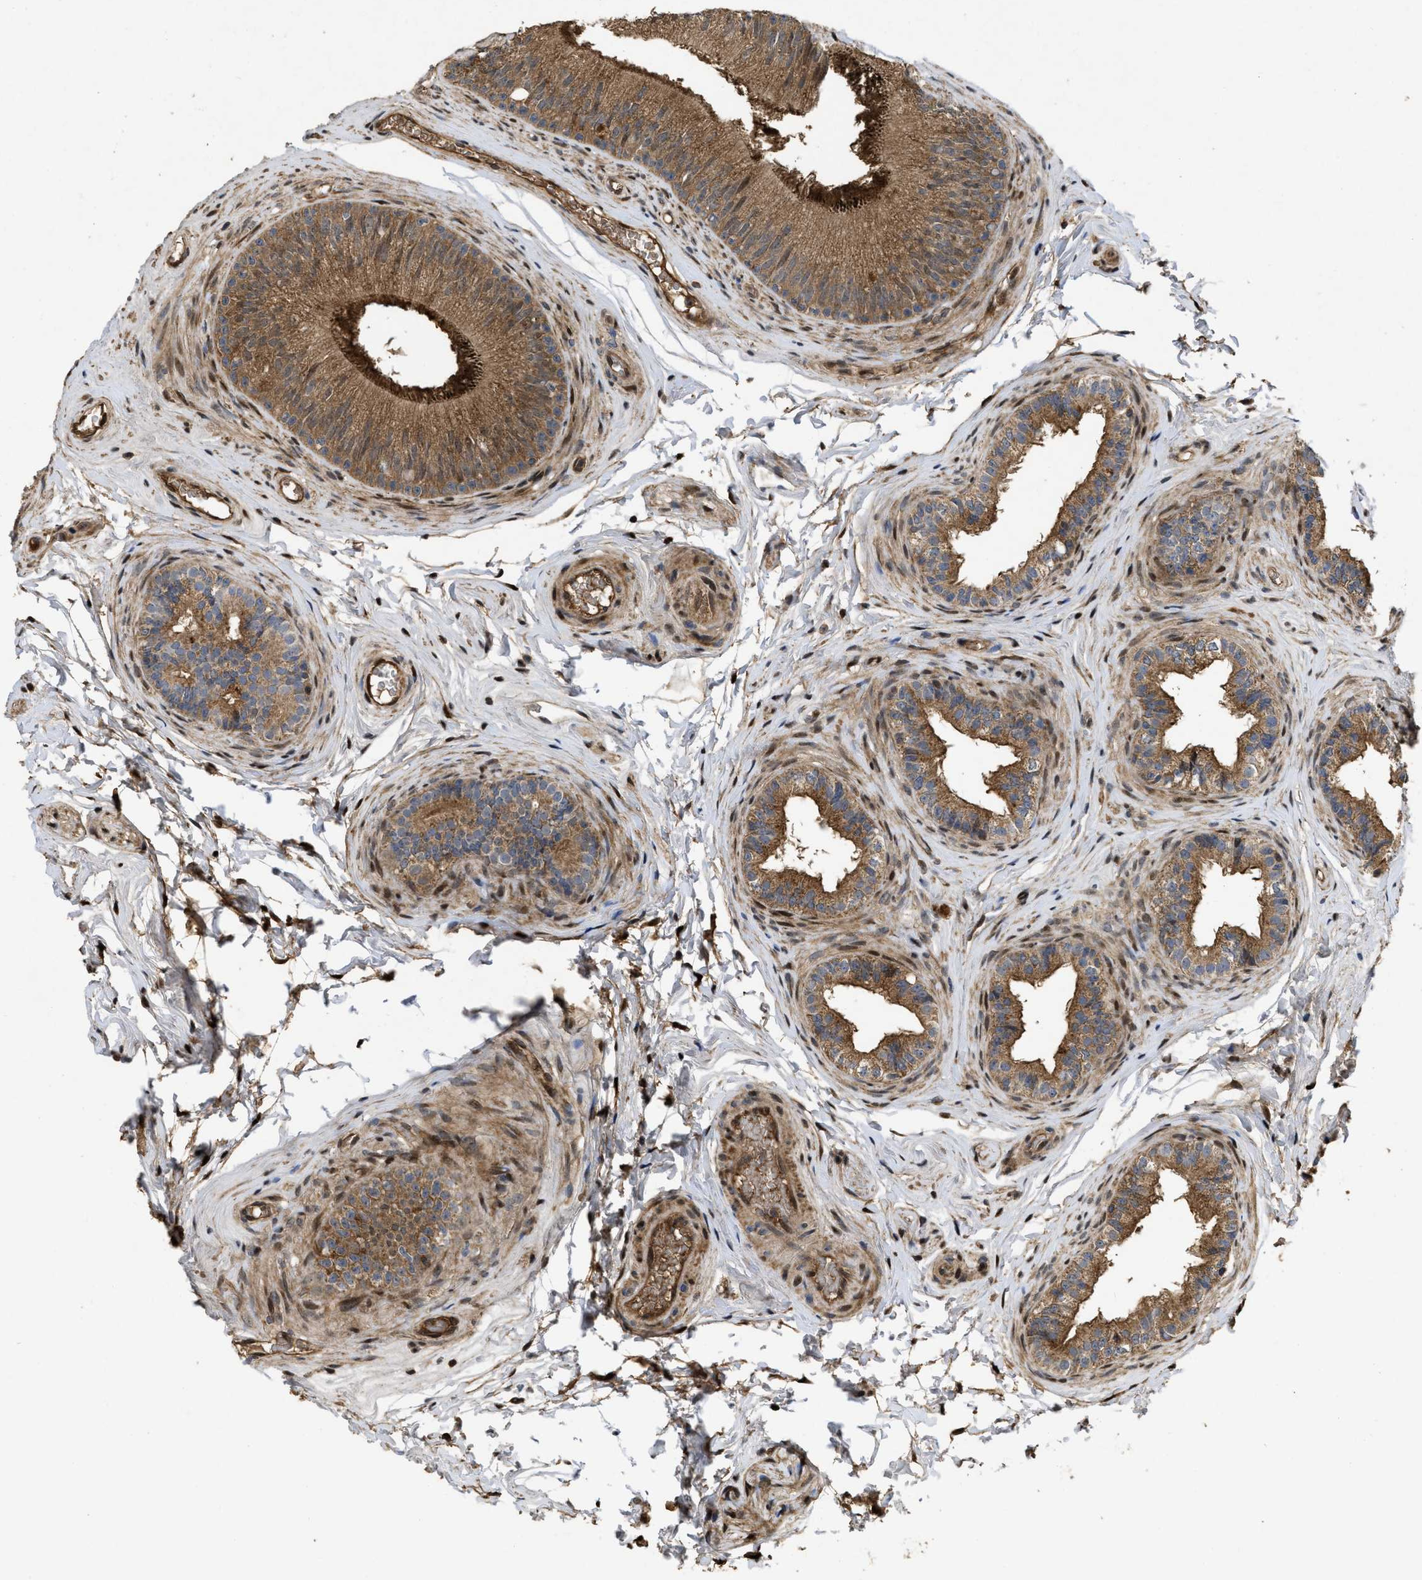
{"staining": {"intensity": "moderate", "quantity": ">75%", "location": "cytoplasmic/membranous"}, "tissue": "epididymis", "cell_type": "Glandular cells", "image_type": "normal", "snomed": [{"axis": "morphology", "description": "Normal tissue, NOS"}, {"axis": "topography", "description": "Testis"}, {"axis": "topography", "description": "Epididymis"}], "caption": "A brown stain highlights moderate cytoplasmic/membranous expression of a protein in glandular cells of unremarkable epididymis. (Brightfield microscopy of DAB IHC at high magnification).", "gene": "CBR3", "patient": {"sex": "male", "age": 36}}